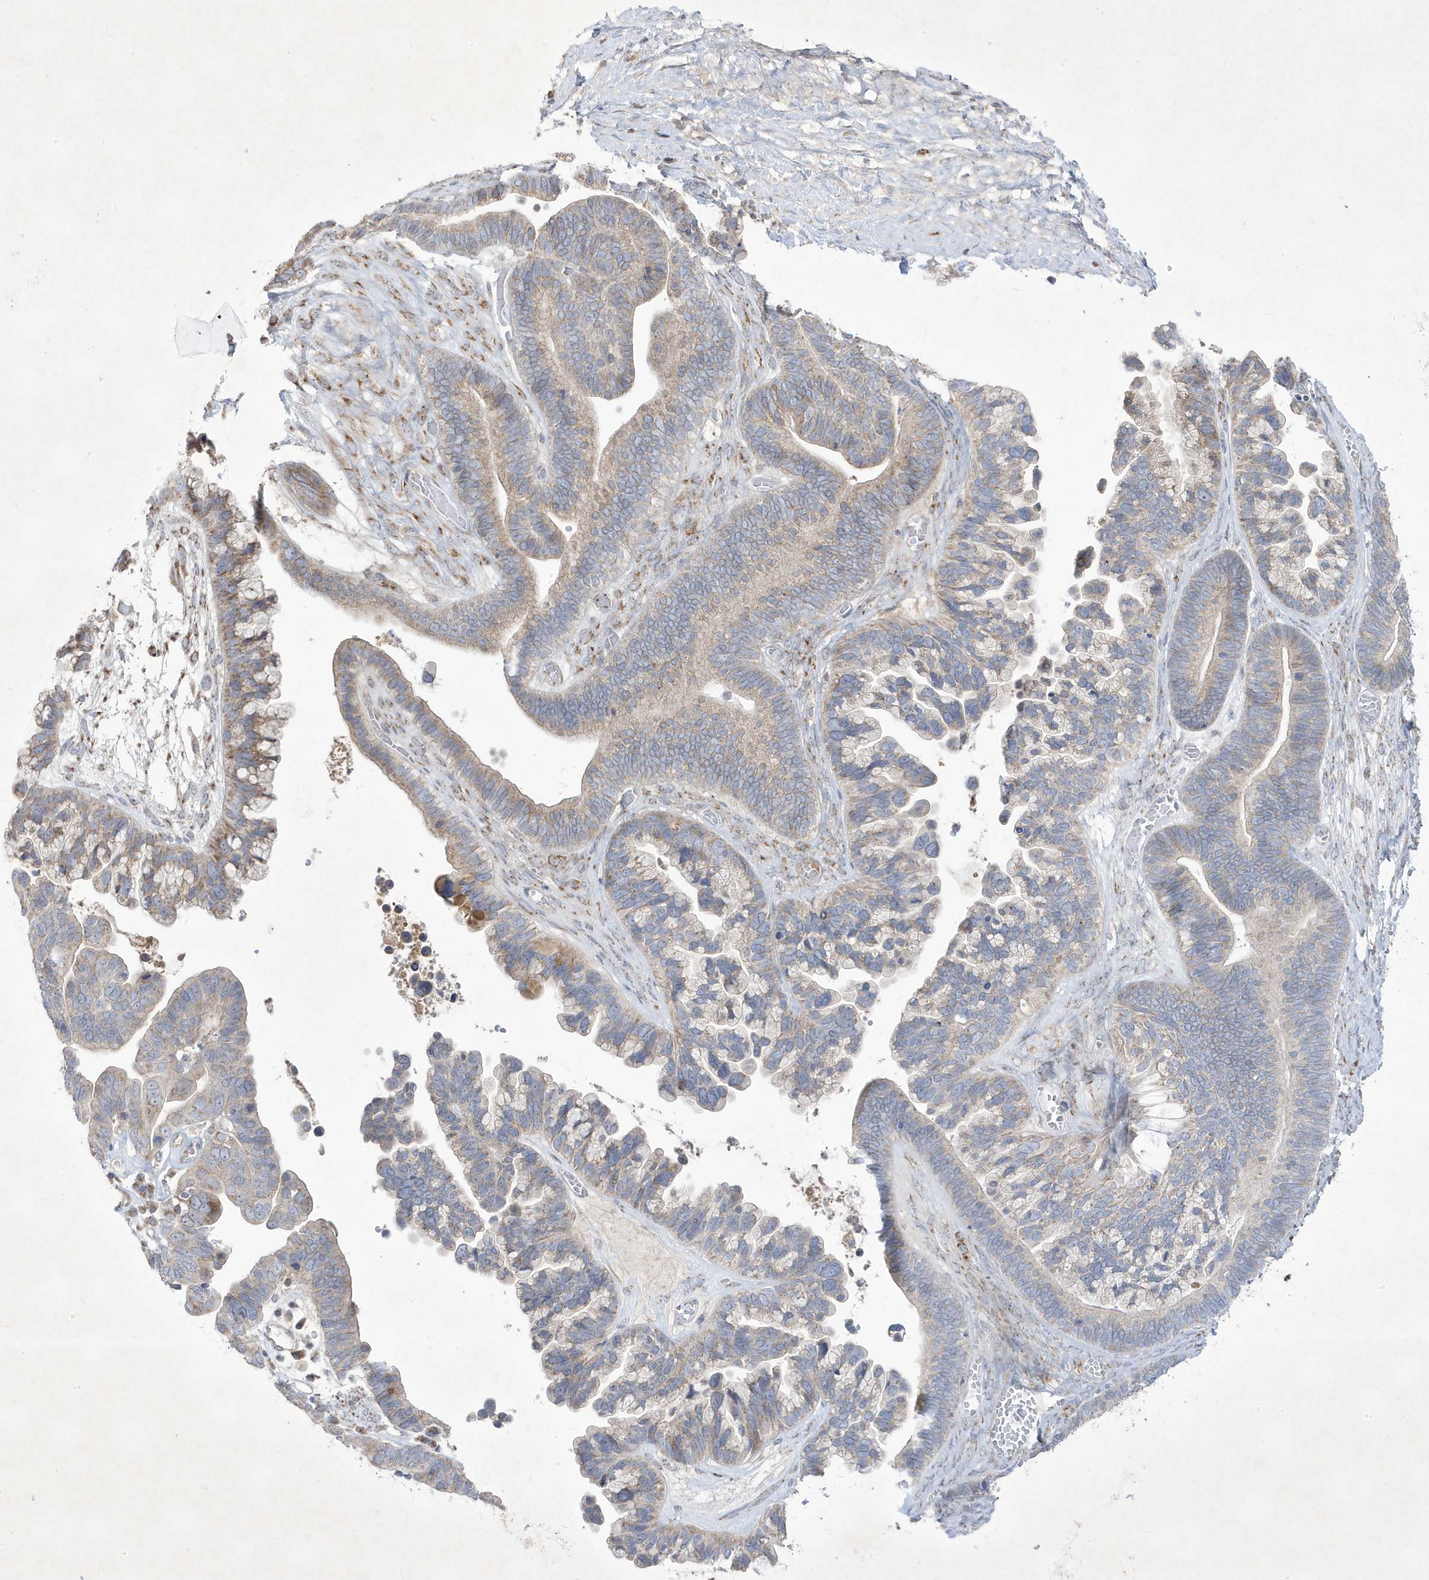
{"staining": {"intensity": "weak", "quantity": "25%-75%", "location": "cytoplasmic/membranous"}, "tissue": "ovarian cancer", "cell_type": "Tumor cells", "image_type": "cancer", "snomed": [{"axis": "morphology", "description": "Cystadenocarcinoma, serous, NOS"}, {"axis": "topography", "description": "Ovary"}], "caption": "The immunohistochemical stain highlights weak cytoplasmic/membranous expression in tumor cells of ovarian cancer (serous cystadenocarcinoma) tissue. The protein is shown in brown color, while the nuclei are stained blue.", "gene": "ADAMTSL3", "patient": {"sex": "female", "age": 56}}